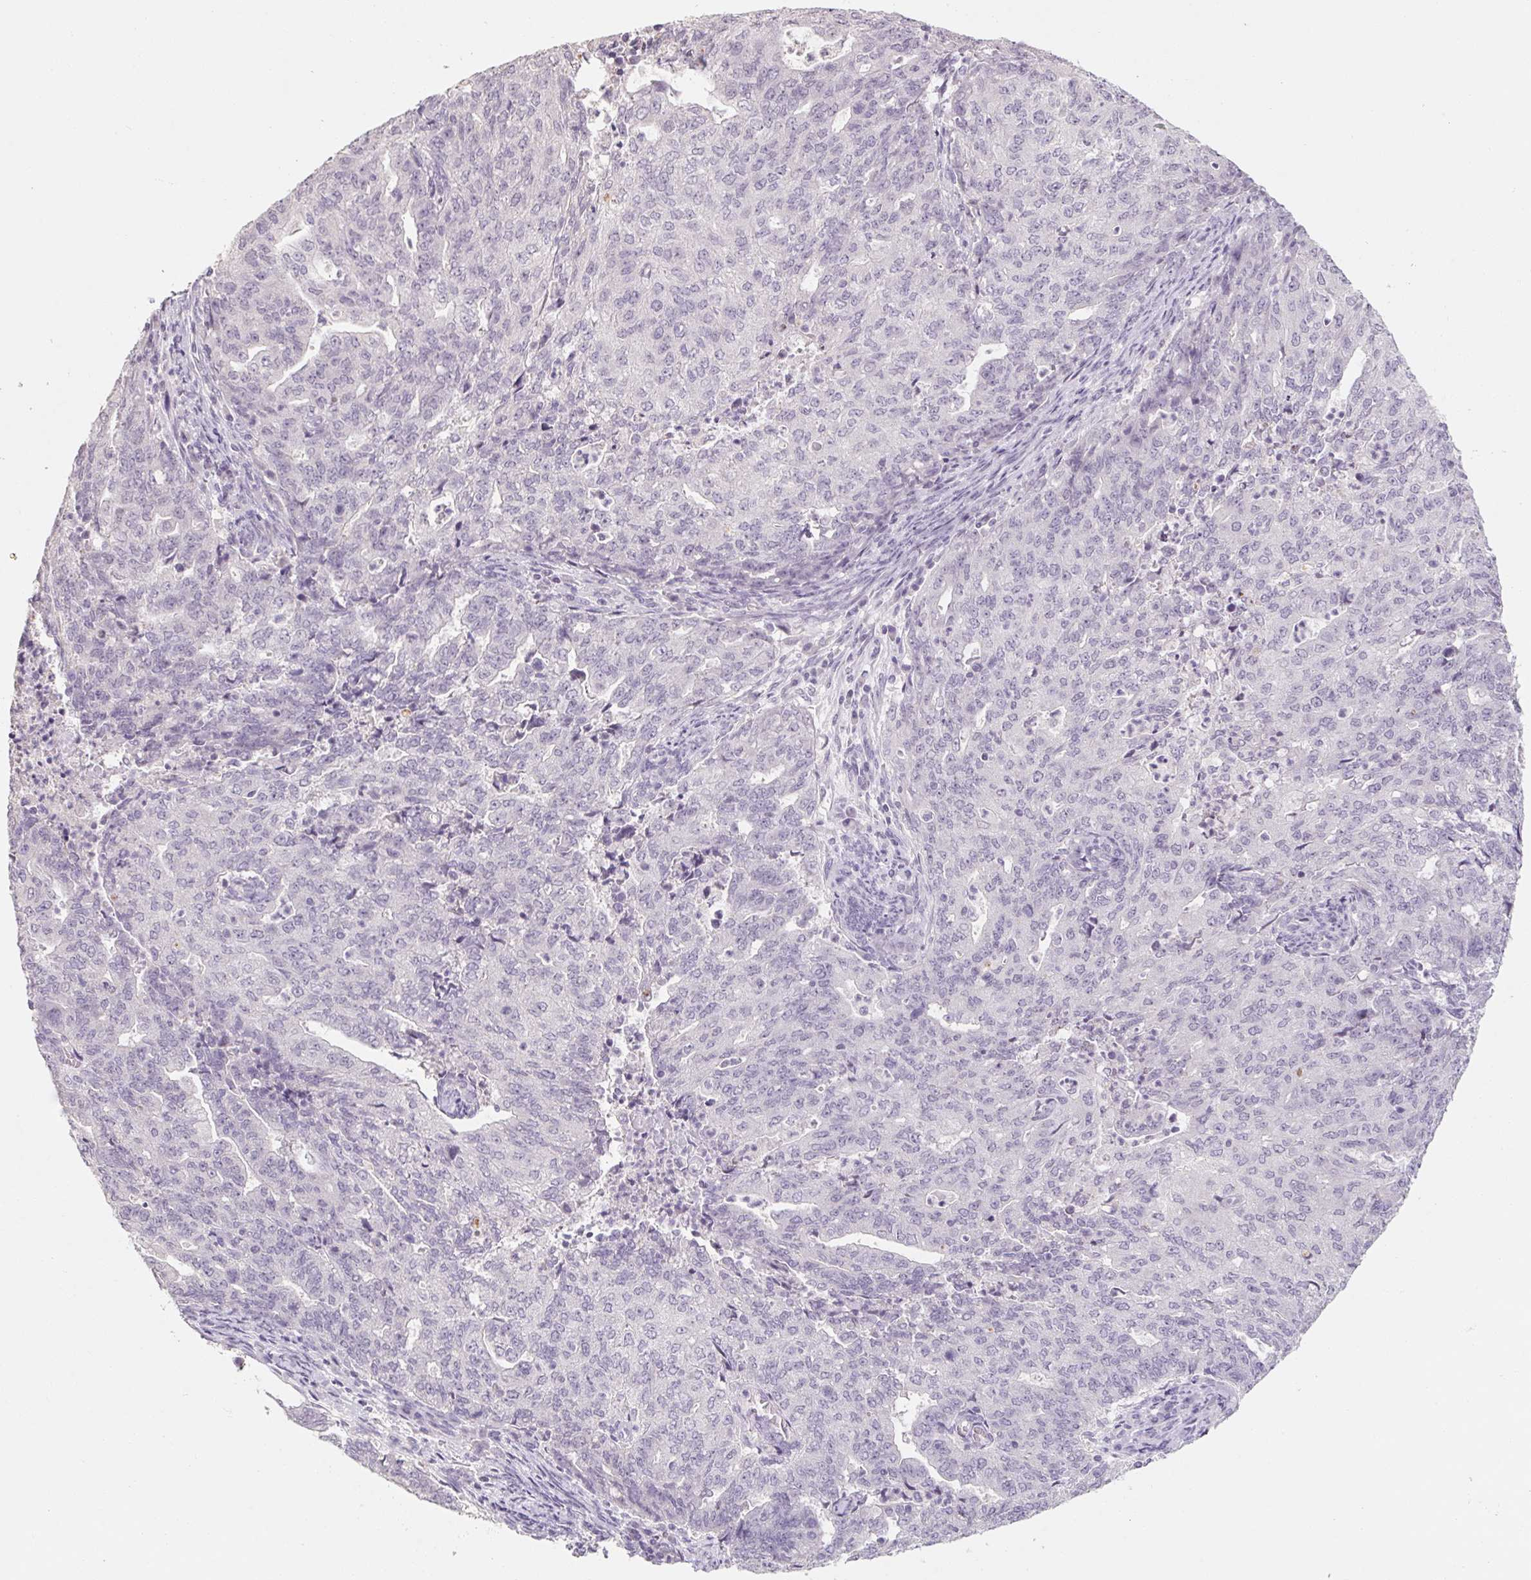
{"staining": {"intensity": "negative", "quantity": "none", "location": "none"}, "tissue": "endometrial cancer", "cell_type": "Tumor cells", "image_type": "cancer", "snomed": [{"axis": "morphology", "description": "Adenocarcinoma, NOS"}, {"axis": "topography", "description": "Endometrium"}], "caption": "Photomicrograph shows no significant protein expression in tumor cells of endometrial cancer (adenocarcinoma). (Immunohistochemistry (ihc), brightfield microscopy, high magnification).", "gene": "CAPZA3", "patient": {"sex": "female", "age": 82}}